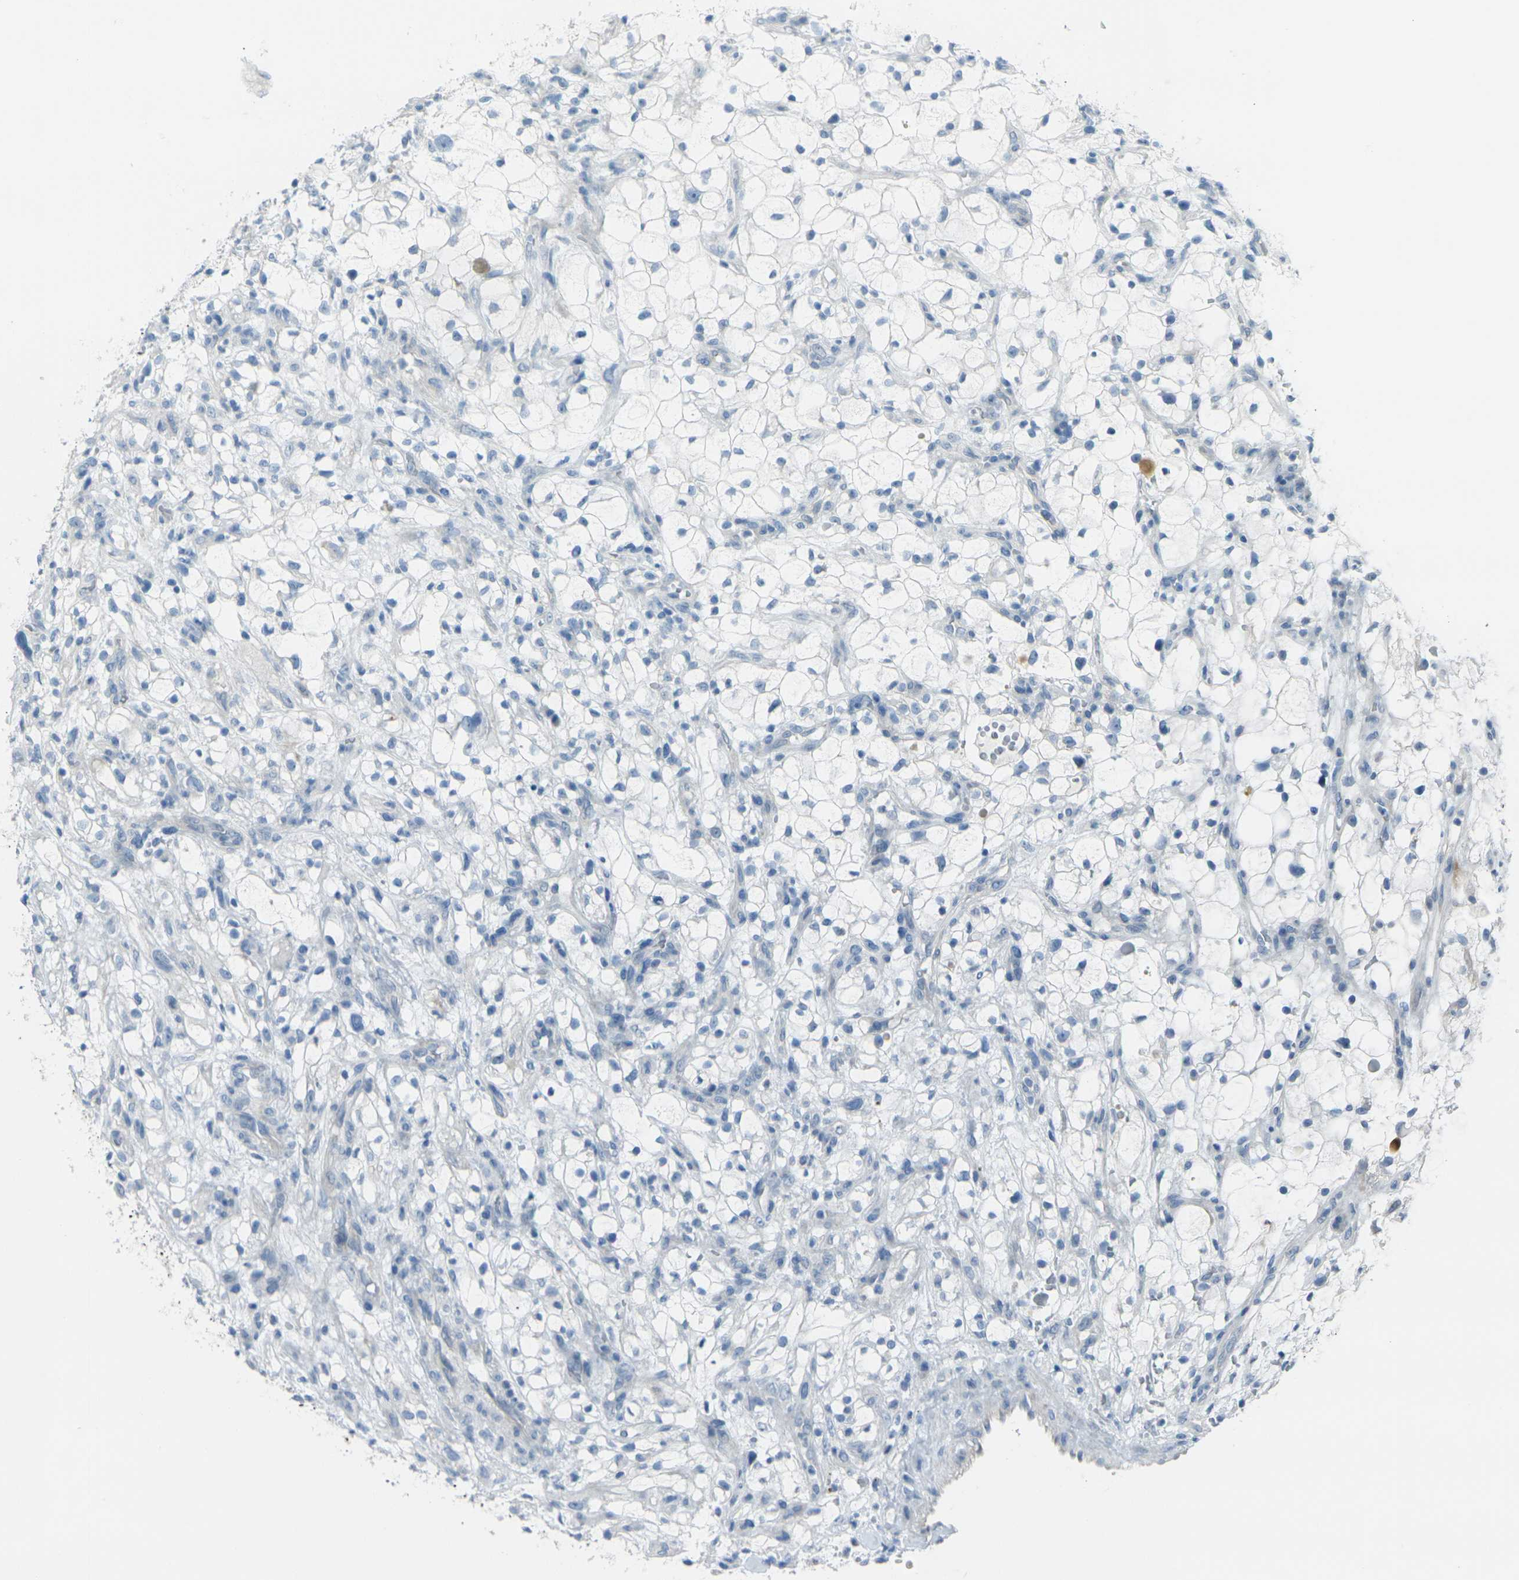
{"staining": {"intensity": "negative", "quantity": "none", "location": "none"}, "tissue": "renal cancer", "cell_type": "Tumor cells", "image_type": "cancer", "snomed": [{"axis": "morphology", "description": "Adenocarcinoma, NOS"}, {"axis": "topography", "description": "Kidney"}], "caption": "Tumor cells show no significant staining in adenocarcinoma (renal). (DAB (3,3'-diaminobenzidine) immunohistochemistry, high magnification).", "gene": "ANKRD46", "patient": {"sex": "female", "age": 60}}